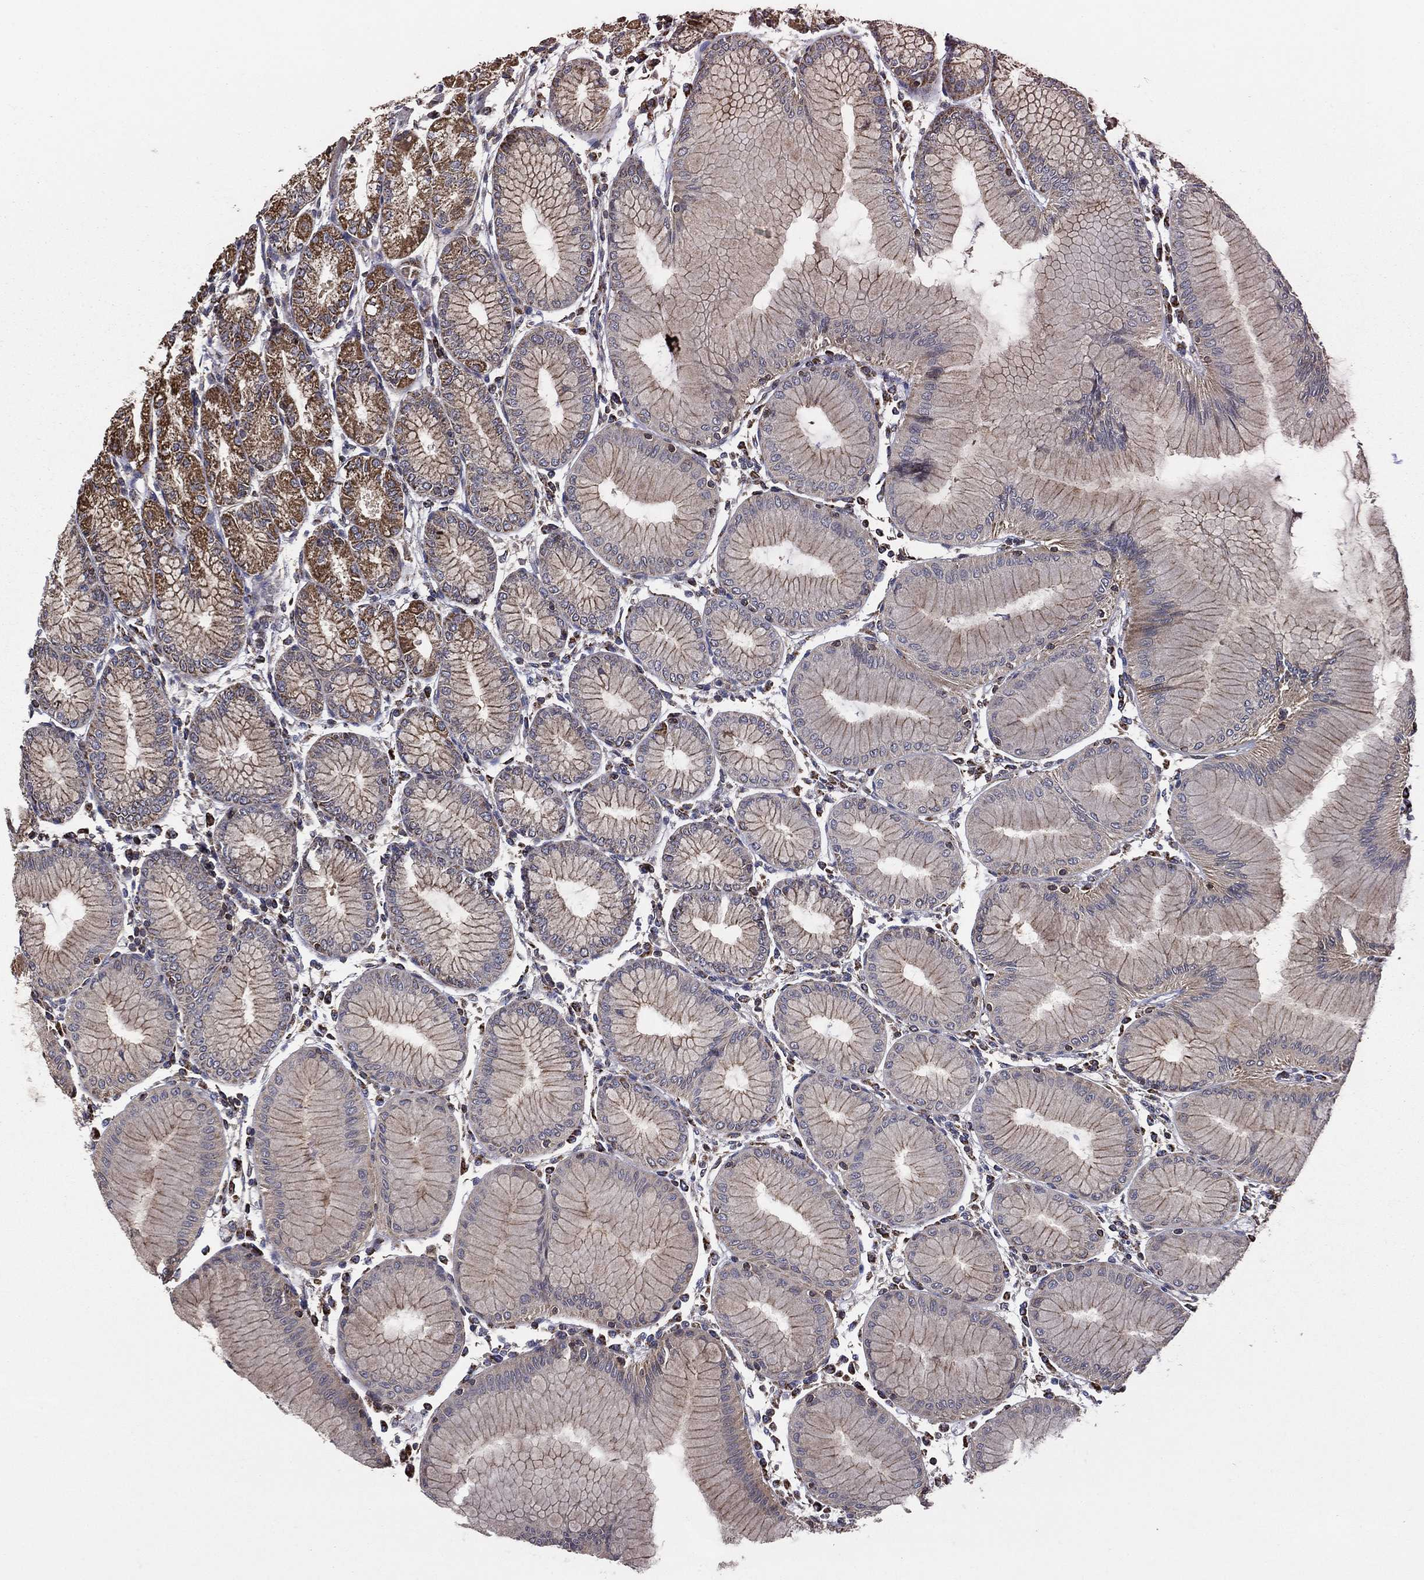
{"staining": {"intensity": "moderate", "quantity": "<25%", "location": "cytoplasmic/membranous"}, "tissue": "stomach", "cell_type": "Glandular cells", "image_type": "normal", "snomed": [{"axis": "morphology", "description": "Normal tissue, NOS"}, {"axis": "topography", "description": "Stomach"}], "caption": "A histopathology image showing moderate cytoplasmic/membranous expression in about <25% of glandular cells in normal stomach, as visualized by brown immunohistochemical staining.", "gene": "ENSG00000288684", "patient": {"sex": "female", "age": 57}}